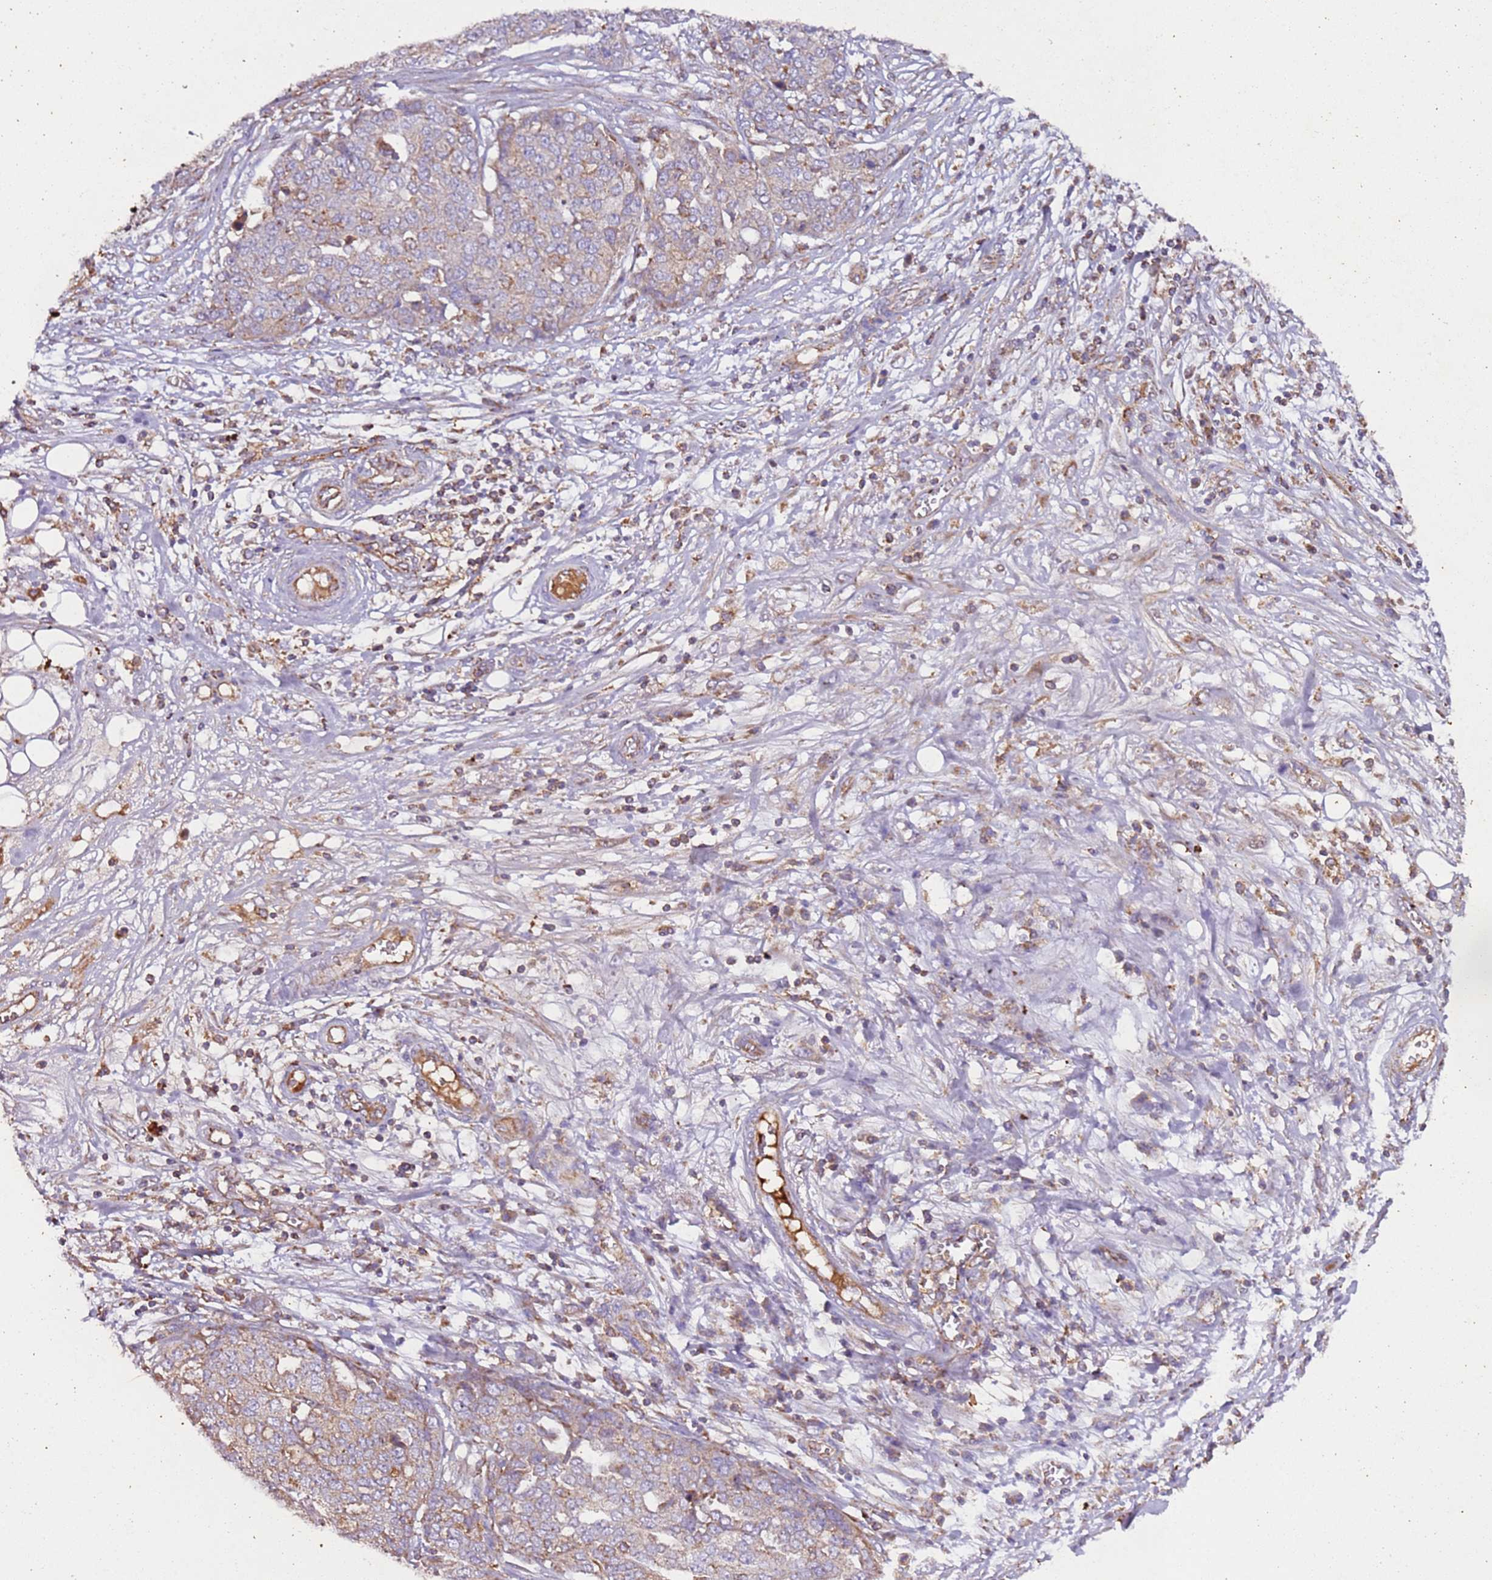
{"staining": {"intensity": "weak", "quantity": "<25%", "location": "cytoplasmic/membranous"}, "tissue": "ovarian cancer", "cell_type": "Tumor cells", "image_type": "cancer", "snomed": [{"axis": "morphology", "description": "Cystadenocarcinoma, serous, NOS"}, {"axis": "topography", "description": "Soft tissue"}, {"axis": "topography", "description": "Ovary"}], "caption": "Human serous cystadenocarcinoma (ovarian) stained for a protein using immunohistochemistry (IHC) shows no staining in tumor cells.", "gene": "RMND5A", "patient": {"sex": "female", "age": 57}}